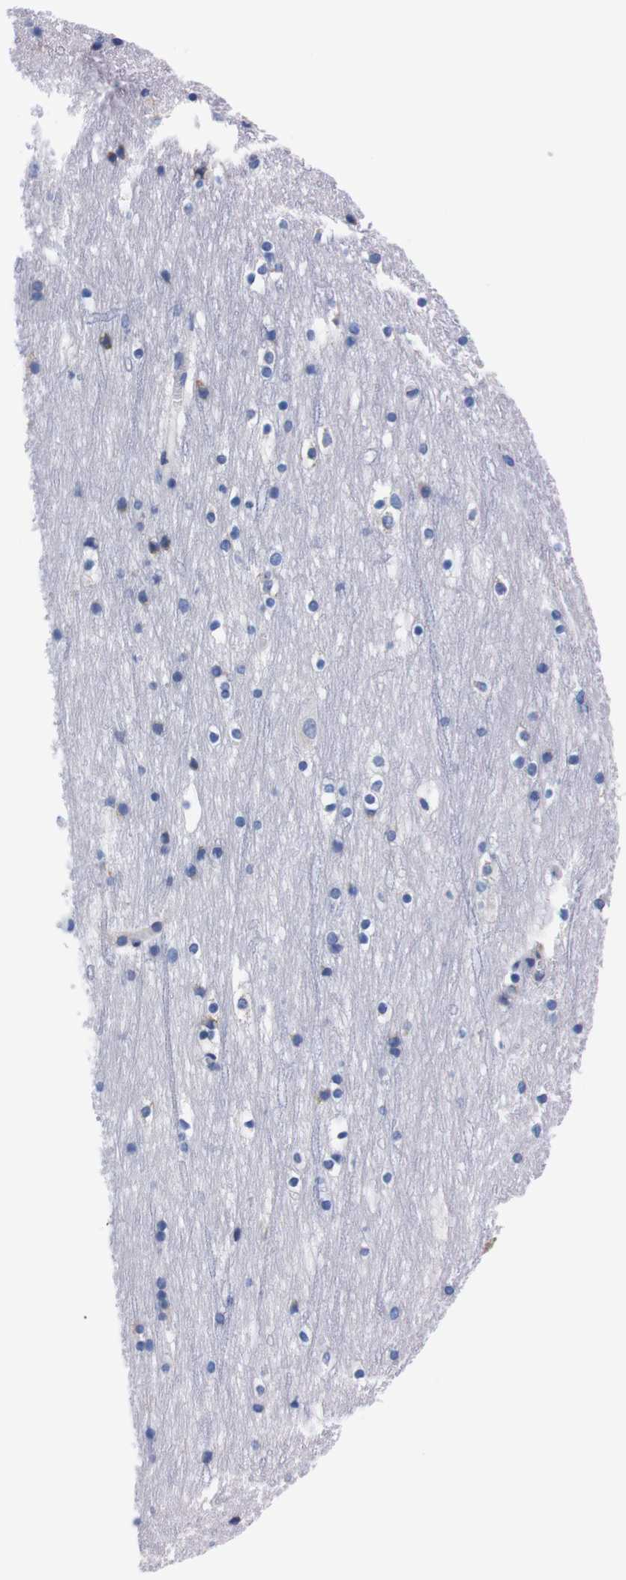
{"staining": {"intensity": "negative", "quantity": "none", "location": "none"}, "tissue": "cerebral cortex", "cell_type": "Endothelial cells", "image_type": "normal", "snomed": [{"axis": "morphology", "description": "Normal tissue, NOS"}, {"axis": "topography", "description": "Cerebral cortex"}], "caption": "Histopathology image shows no protein staining in endothelial cells of unremarkable cerebral cortex.", "gene": "NEBL", "patient": {"sex": "male", "age": 45}}